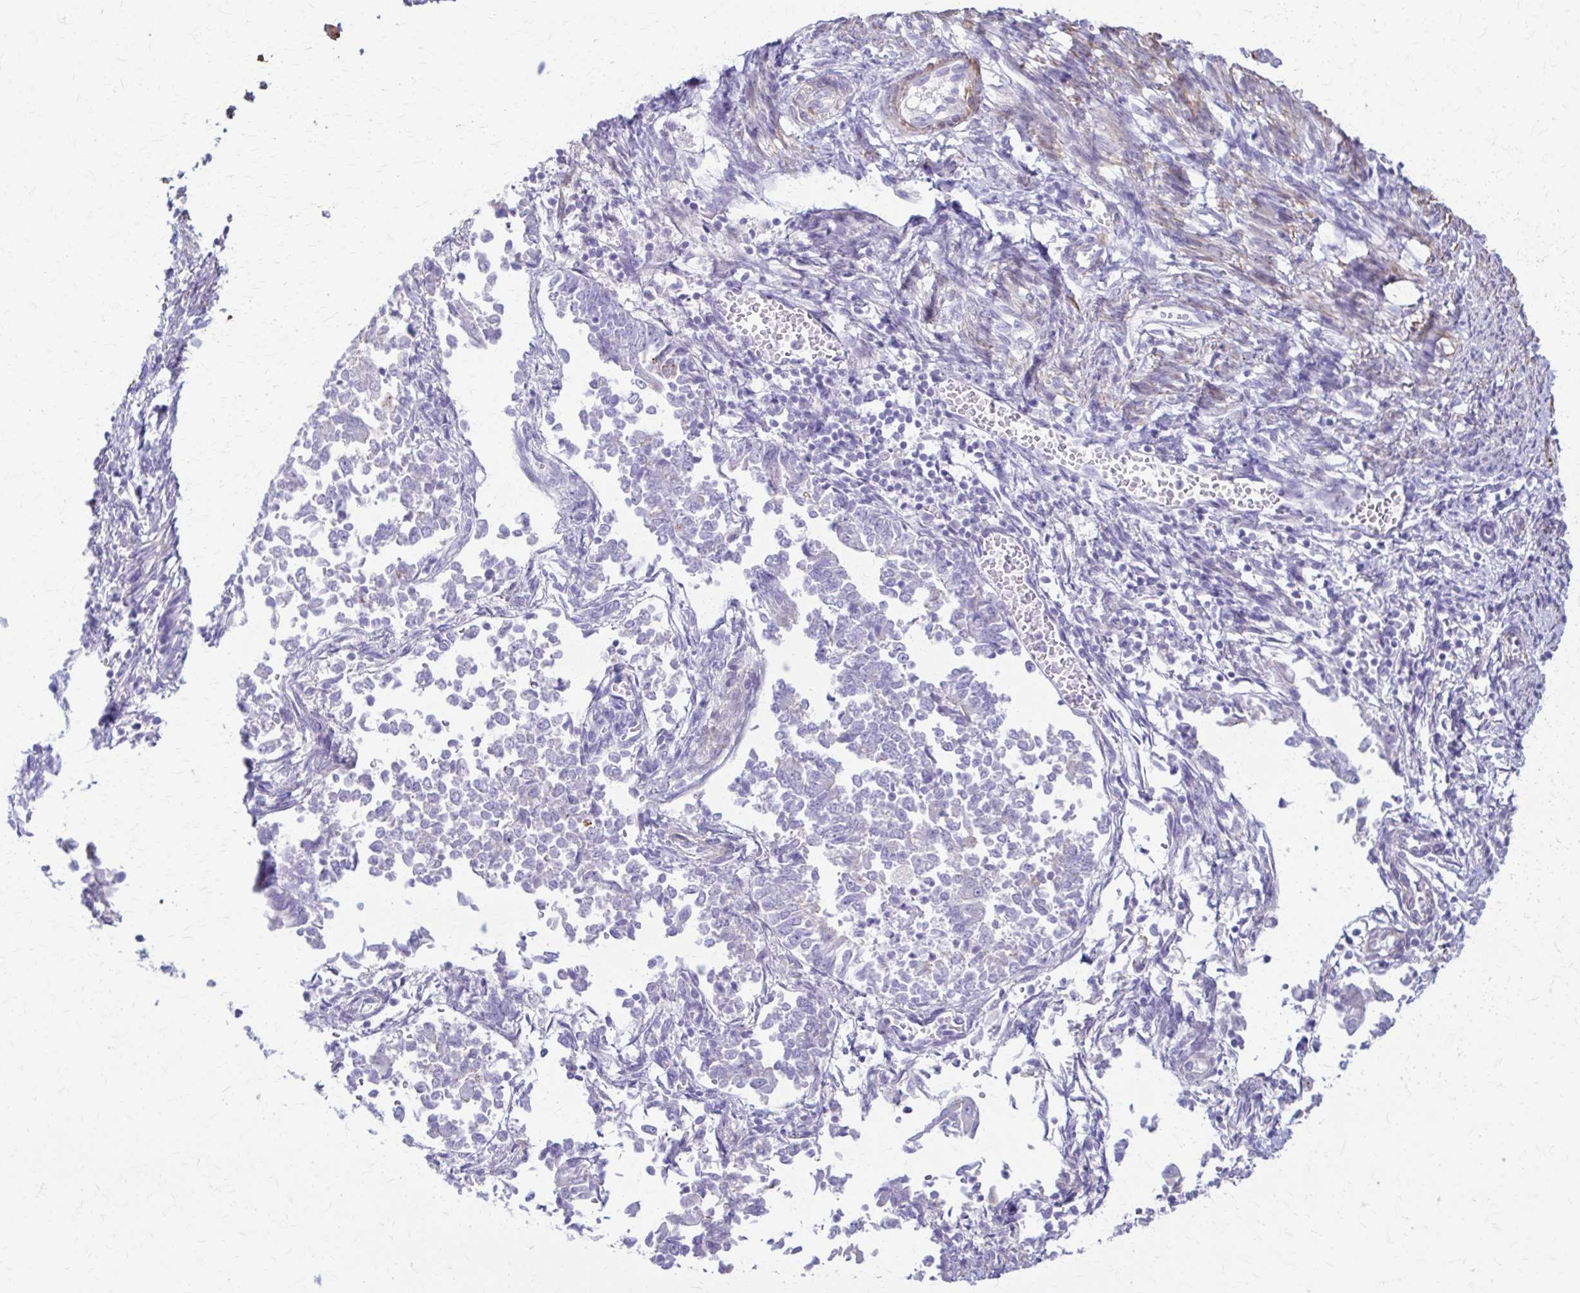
{"staining": {"intensity": "negative", "quantity": "none", "location": "none"}, "tissue": "endometrial cancer", "cell_type": "Tumor cells", "image_type": "cancer", "snomed": [{"axis": "morphology", "description": "Adenocarcinoma, NOS"}, {"axis": "topography", "description": "Endometrium"}], "caption": "DAB immunohistochemical staining of human adenocarcinoma (endometrial) reveals no significant positivity in tumor cells.", "gene": "DSP", "patient": {"sex": "female", "age": 65}}